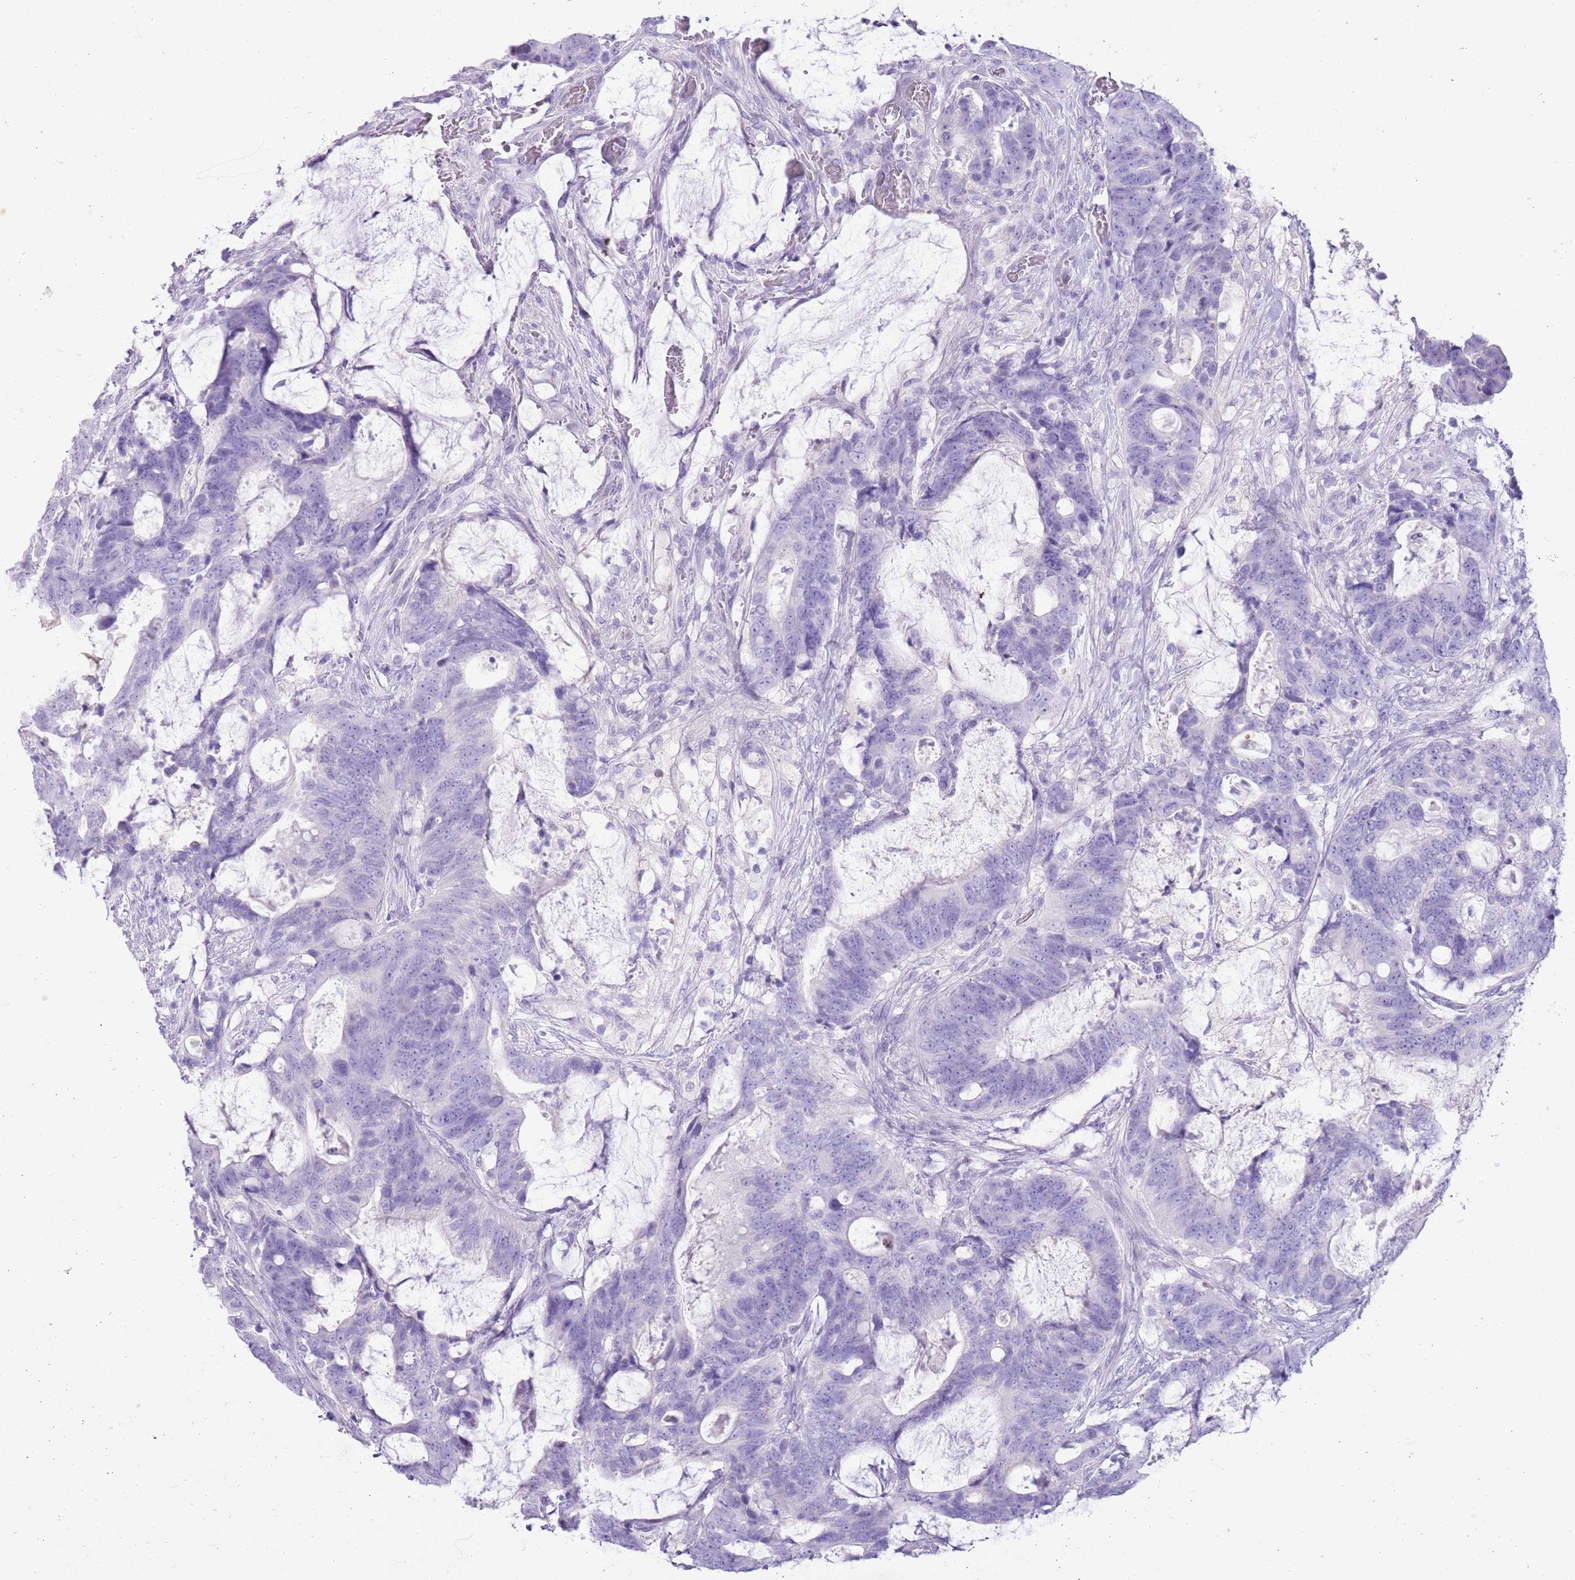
{"staining": {"intensity": "negative", "quantity": "none", "location": "none"}, "tissue": "colorectal cancer", "cell_type": "Tumor cells", "image_type": "cancer", "snomed": [{"axis": "morphology", "description": "Adenocarcinoma, NOS"}, {"axis": "topography", "description": "Colon"}], "caption": "Colorectal cancer (adenocarcinoma) was stained to show a protein in brown. There is no significant staining in tumor cells.", "gene": "SLC7A14", "patient": {"sex": "female", "age": 82}}